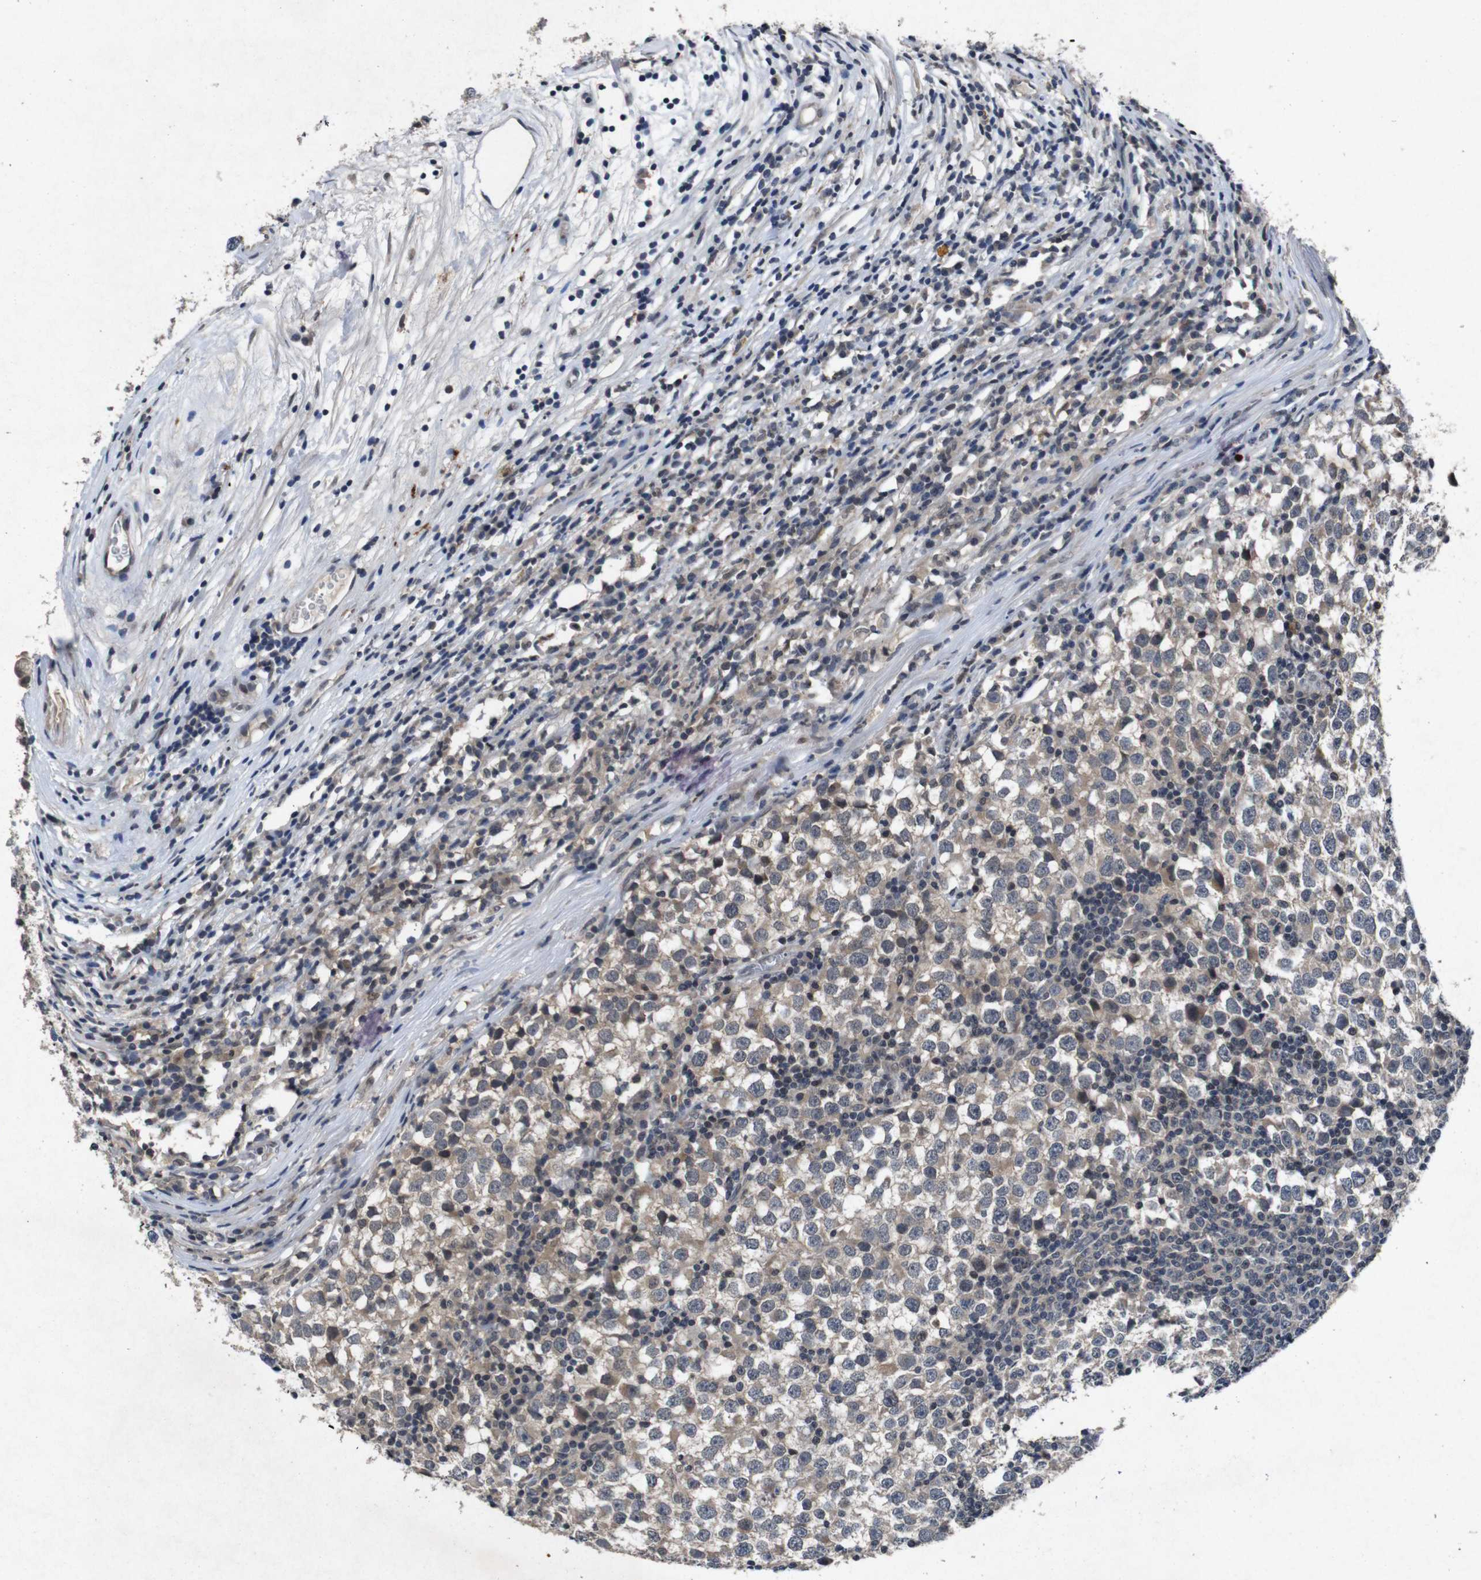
{"staining": {"intensity": "weak", "quantity": "25%-75%", "location": "cytoplasmic/membranous"}, "tissue": "testis cancer", "cell_type": "Tumor cells", "image_type": "cancer", "snomed": [{"axis": "morphology", "description": "Seminoma, NOS"}, {"axis": "topography", "description": "Testis"}], "caption": "Weak cytoplasmic/membranous staining for a protein is identified in approximately 25%-75% of tumor cells of testis cancer using immunohistochemistry.", "gene": "AKT3", "patient": {"sex": "male", "age": 65}}